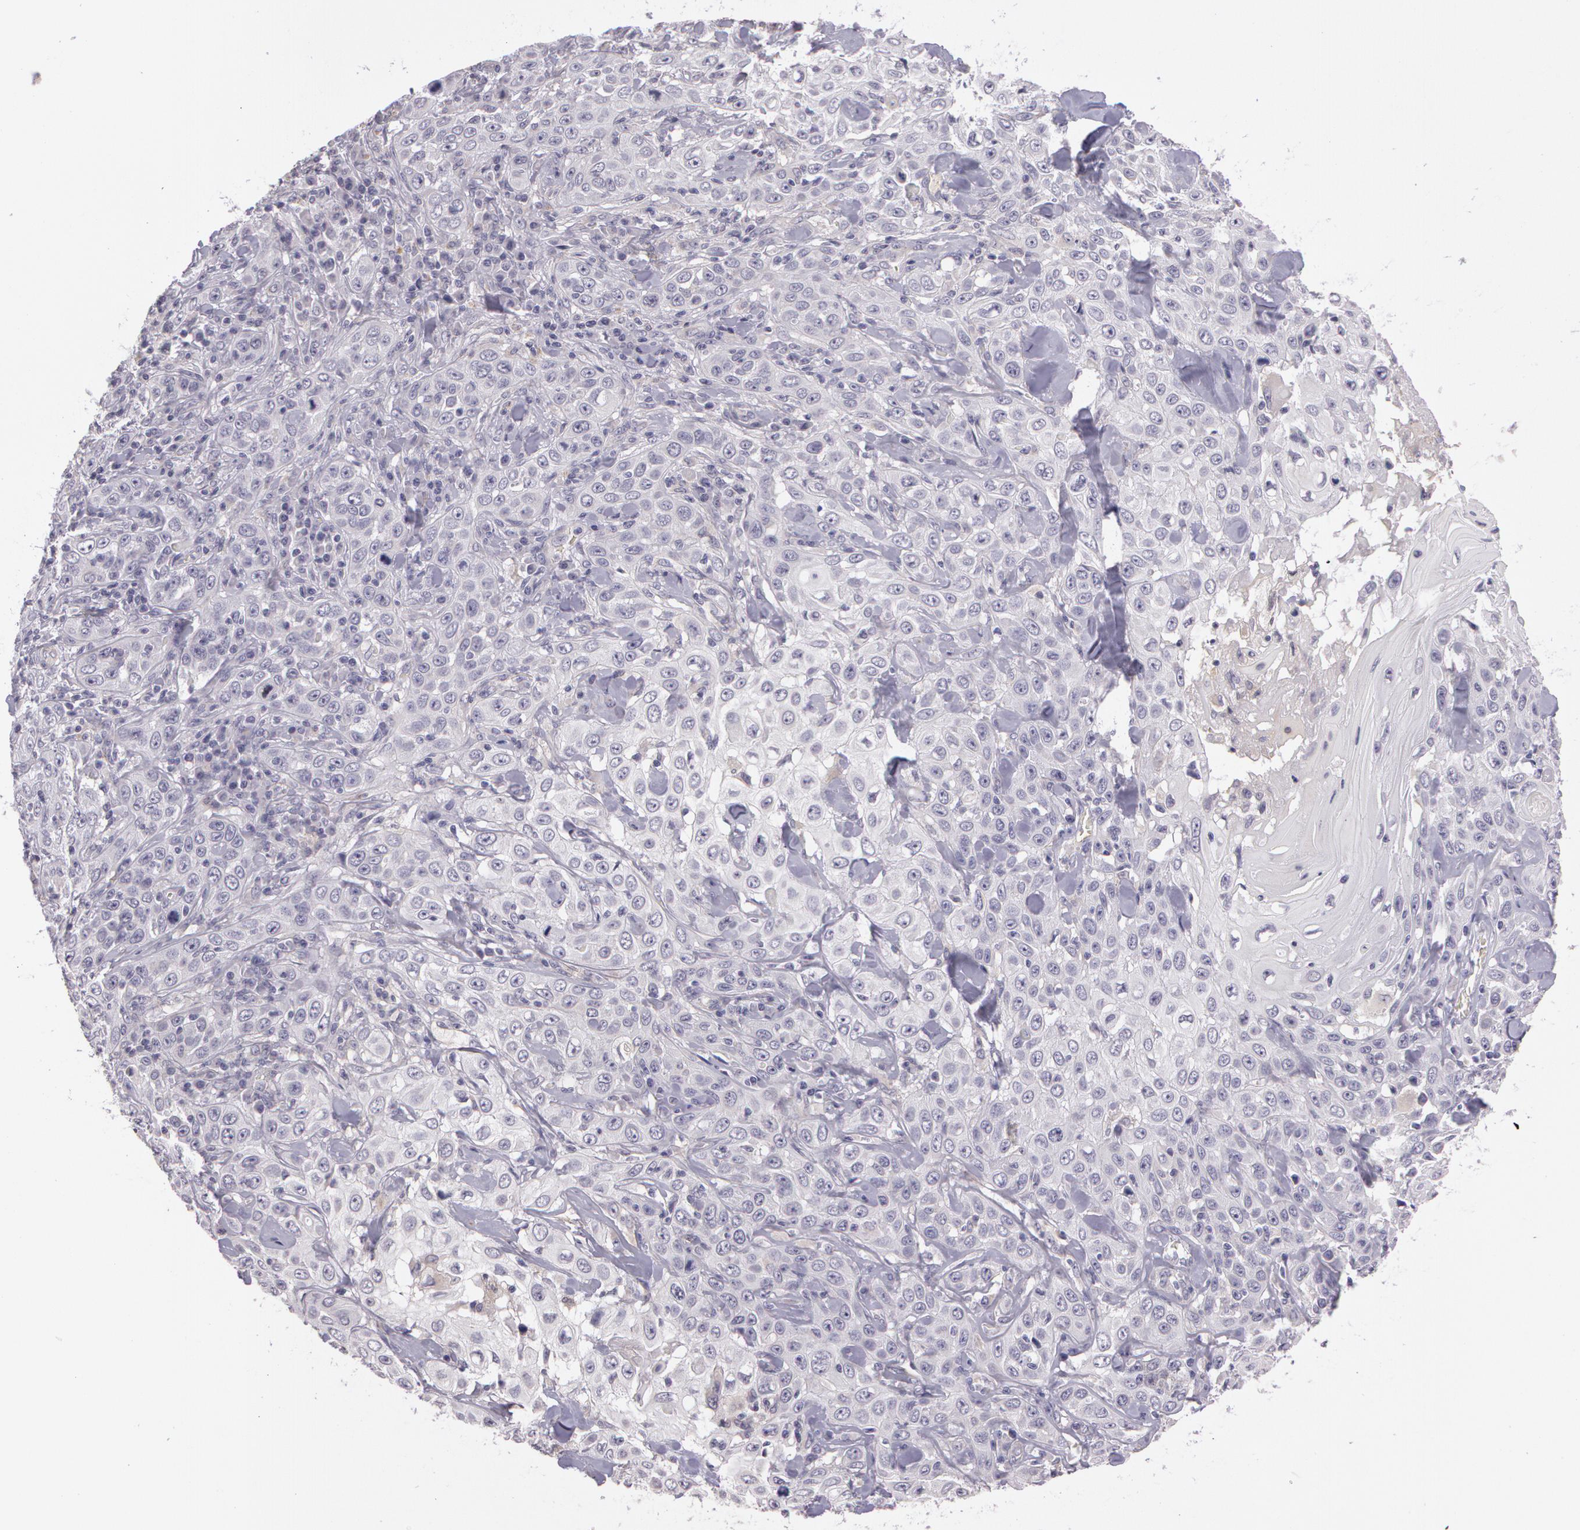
{"staining": {"intensity": "negative", "quantity": "none", "location": "none"}, "tissue": "skin cancer", "cell_type": "Tumor cells", "image_type": "cancer", "snomed": [{"axis": "morphology", "description": "Squamous cell carcinoma, NOS"}, {"axis": "topography", "description": "Skin"}], "caption": "This is an IHC micrograph of human skin cancer (squamous cell carcinoma). There is no expression in tumor cells.", "gene": "G2E3", "patient": {"sex": "male", "age": 84}}